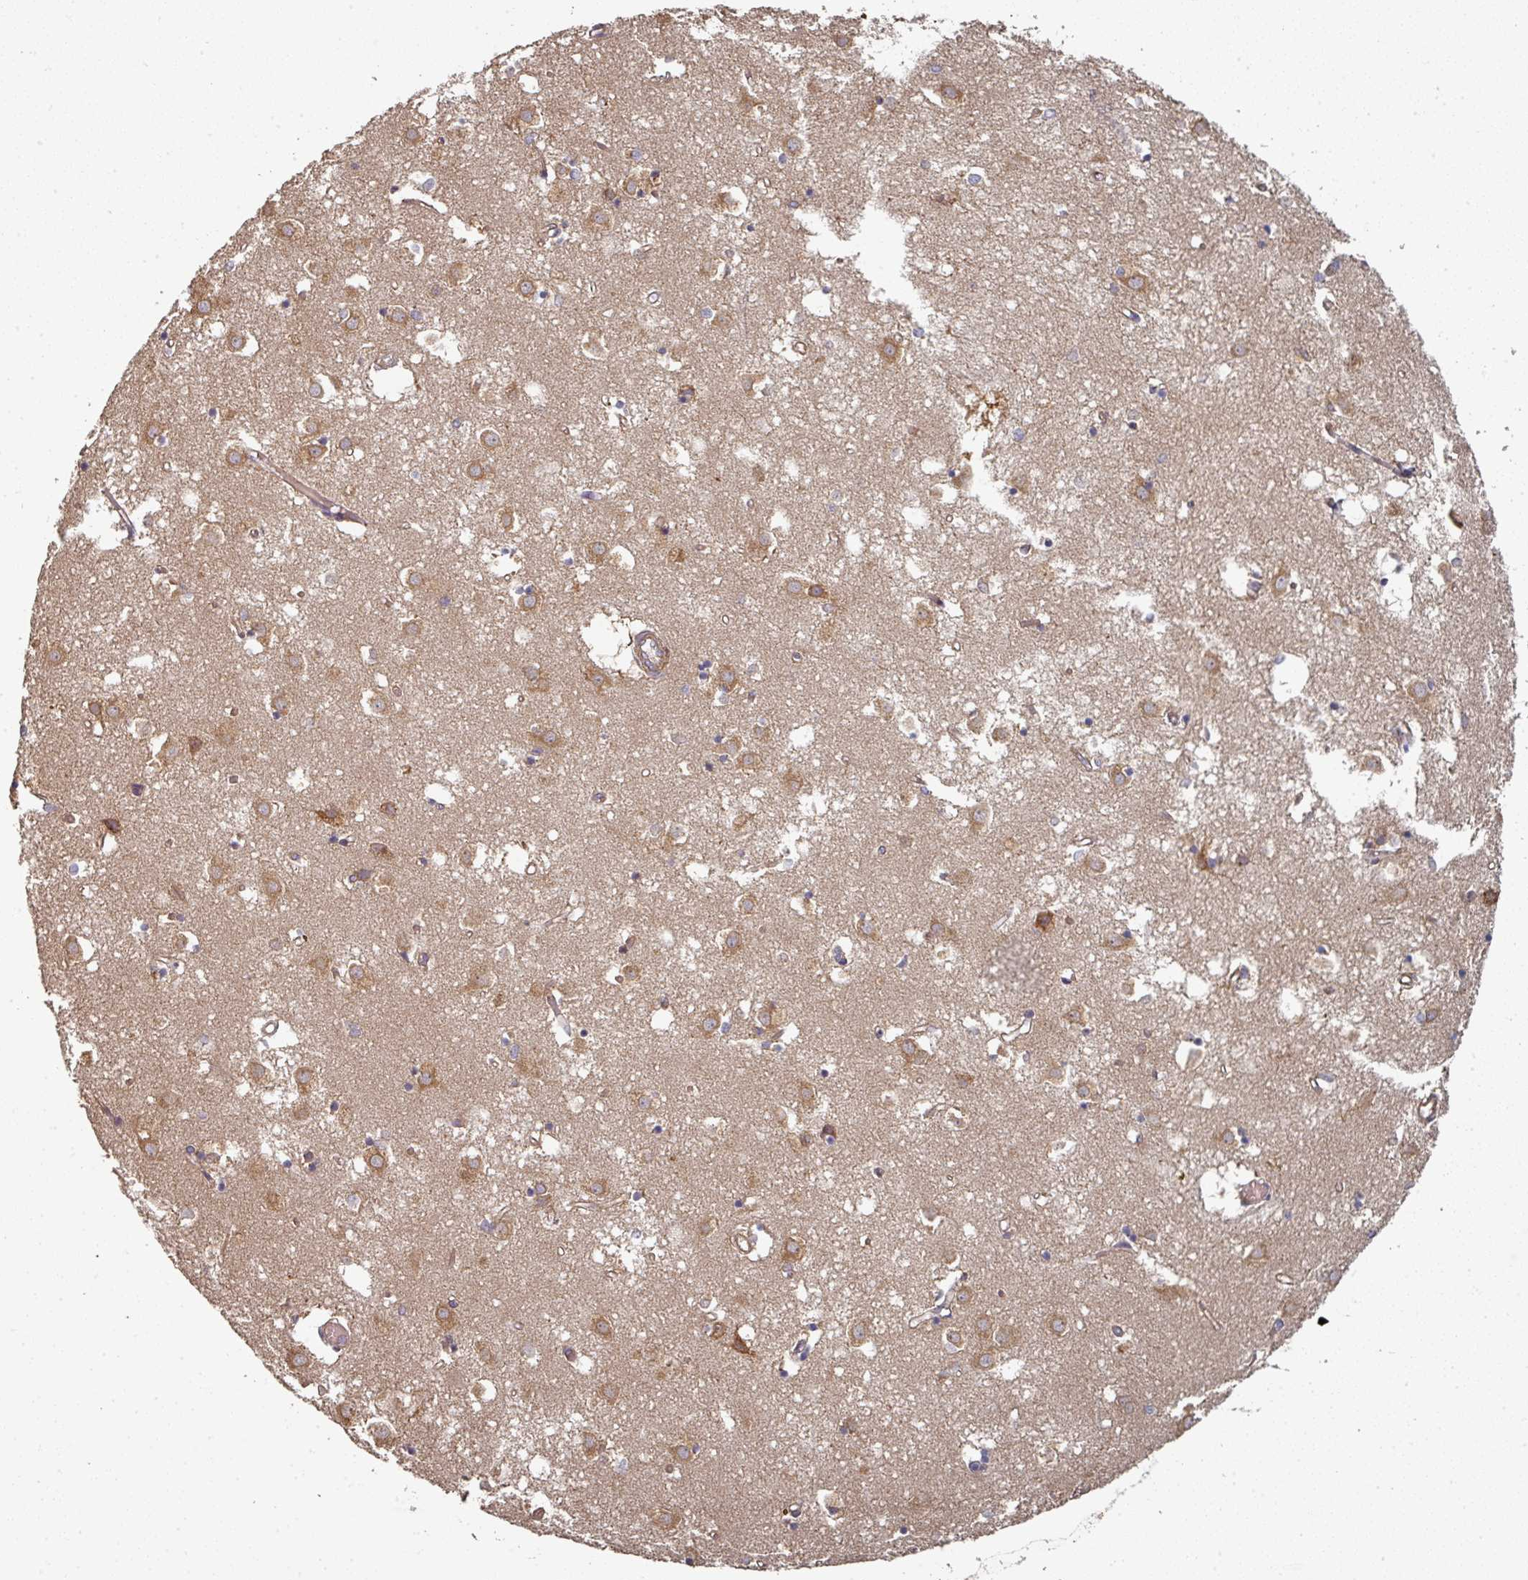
{"staining": {"intensity": "negative", "quantity": "none", "location": "none"}, "tissue": "caudate", "cell_type": "Glial cells", "image_type": "normal", "snomed": [{"axis": "morphology", "description": "Normal tissue, NOS"}, {"axis": "topography", "description": "Lateral ventricle wall"}], "caption": "This is an immunohistochemistry histopathology image of normal caudate. There is no positivity in glial cells.", "gene": "EDEM2", "patient": {"sex": "male", "age": 70}}